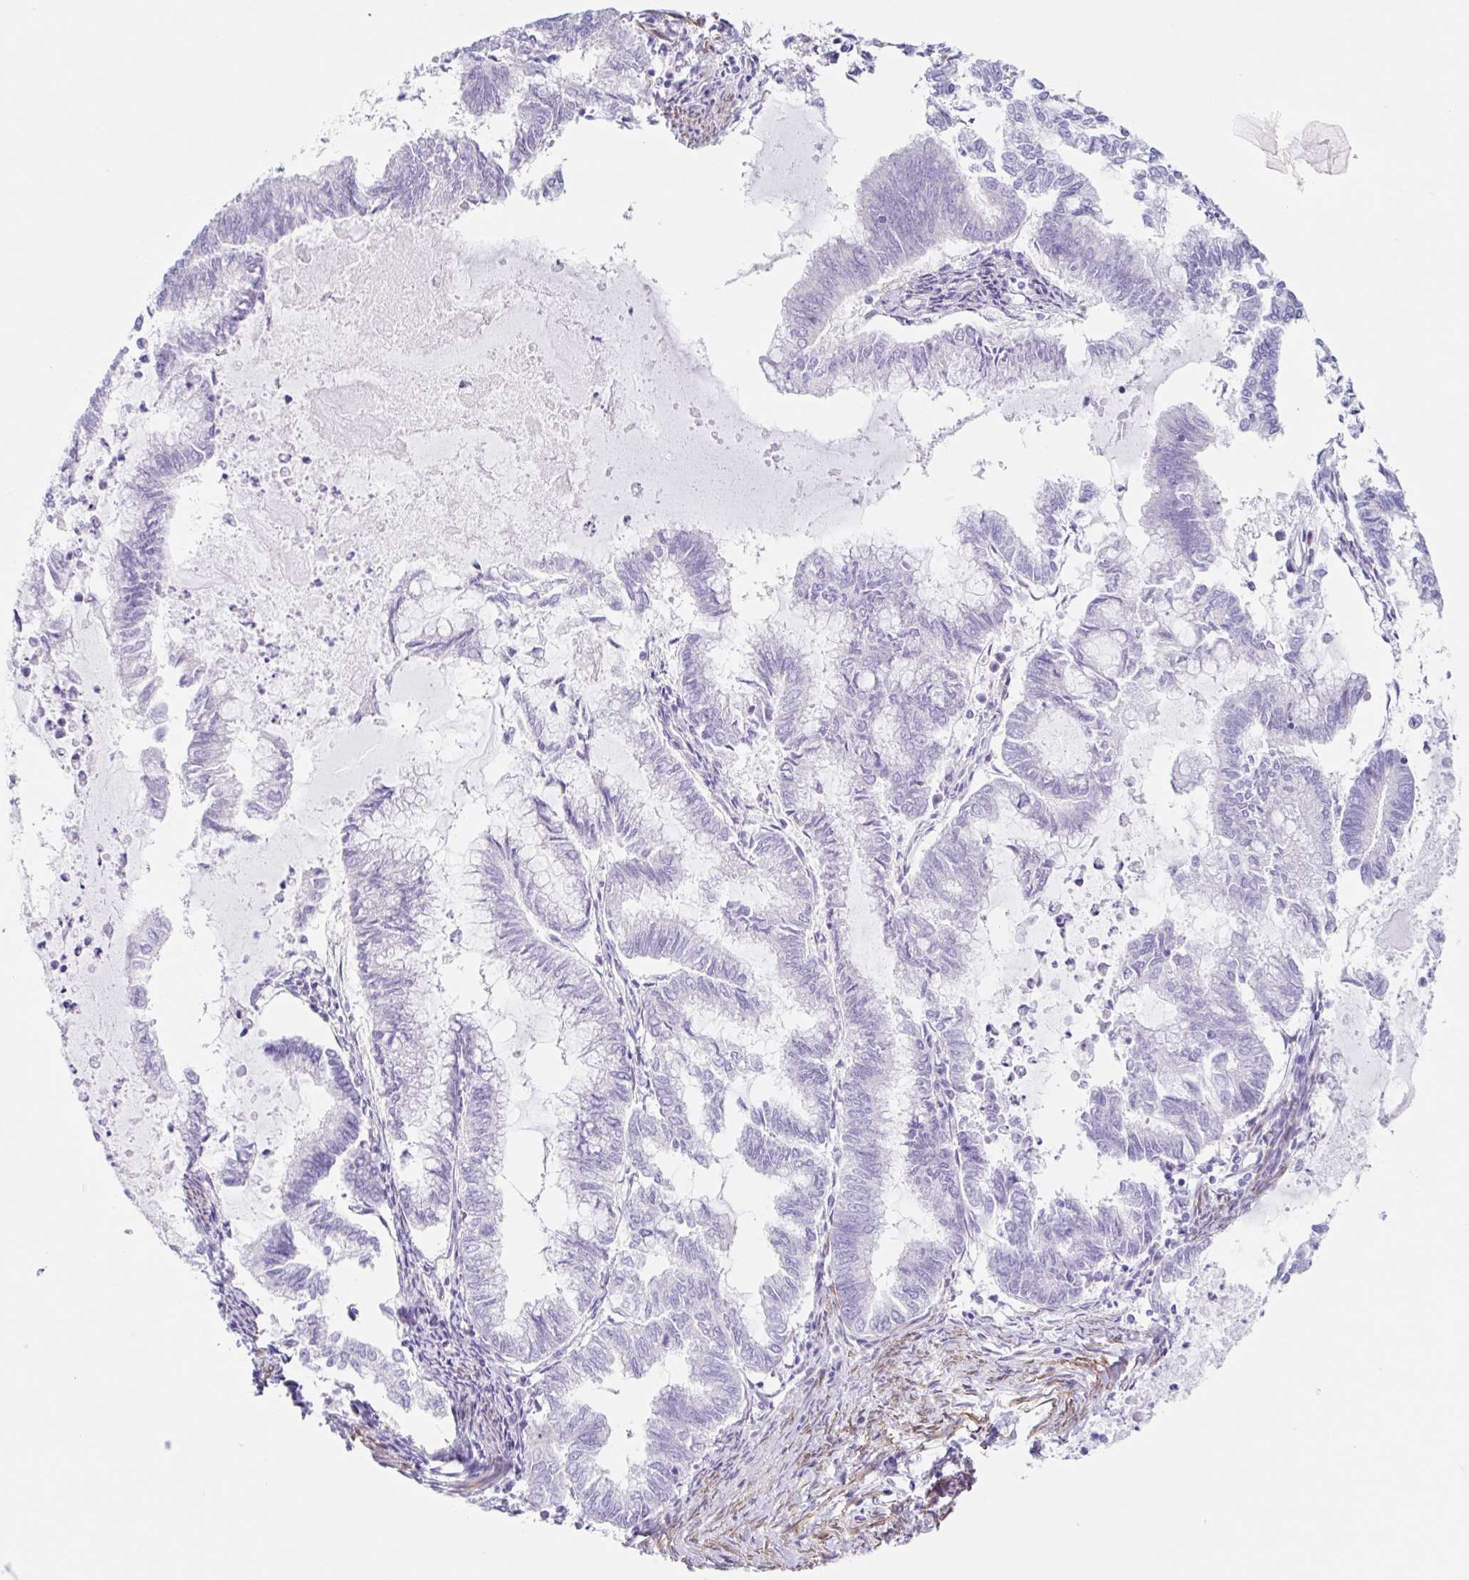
{"staining": {"intensity": "negative", "quantity": "none", "location": "none"}, "tissue": "endometrial cancer", "cell_type": "Tumor cells", "image_type": "cancer", "snomed": [{"axis": "morphology", "description": "Adenocarcinoma, NOS"}, {"axis": "topography", "description": "Endometrium"}], "caption": "A high-resolution histopathology image shows immunohistochemistry staining of endometrial cancer (adenocarcinoma), which demonstrates no significant positivity in tumor cells. The staining was performed using DAB (3,3'-diaminobenzidine) to visualize the protein expression in brown, while the nuclei were stained in blue with hematoxylin (Magnification: 20x).", "gene": "DCAF17", "patient": {"sex": "female", "age": 79}}